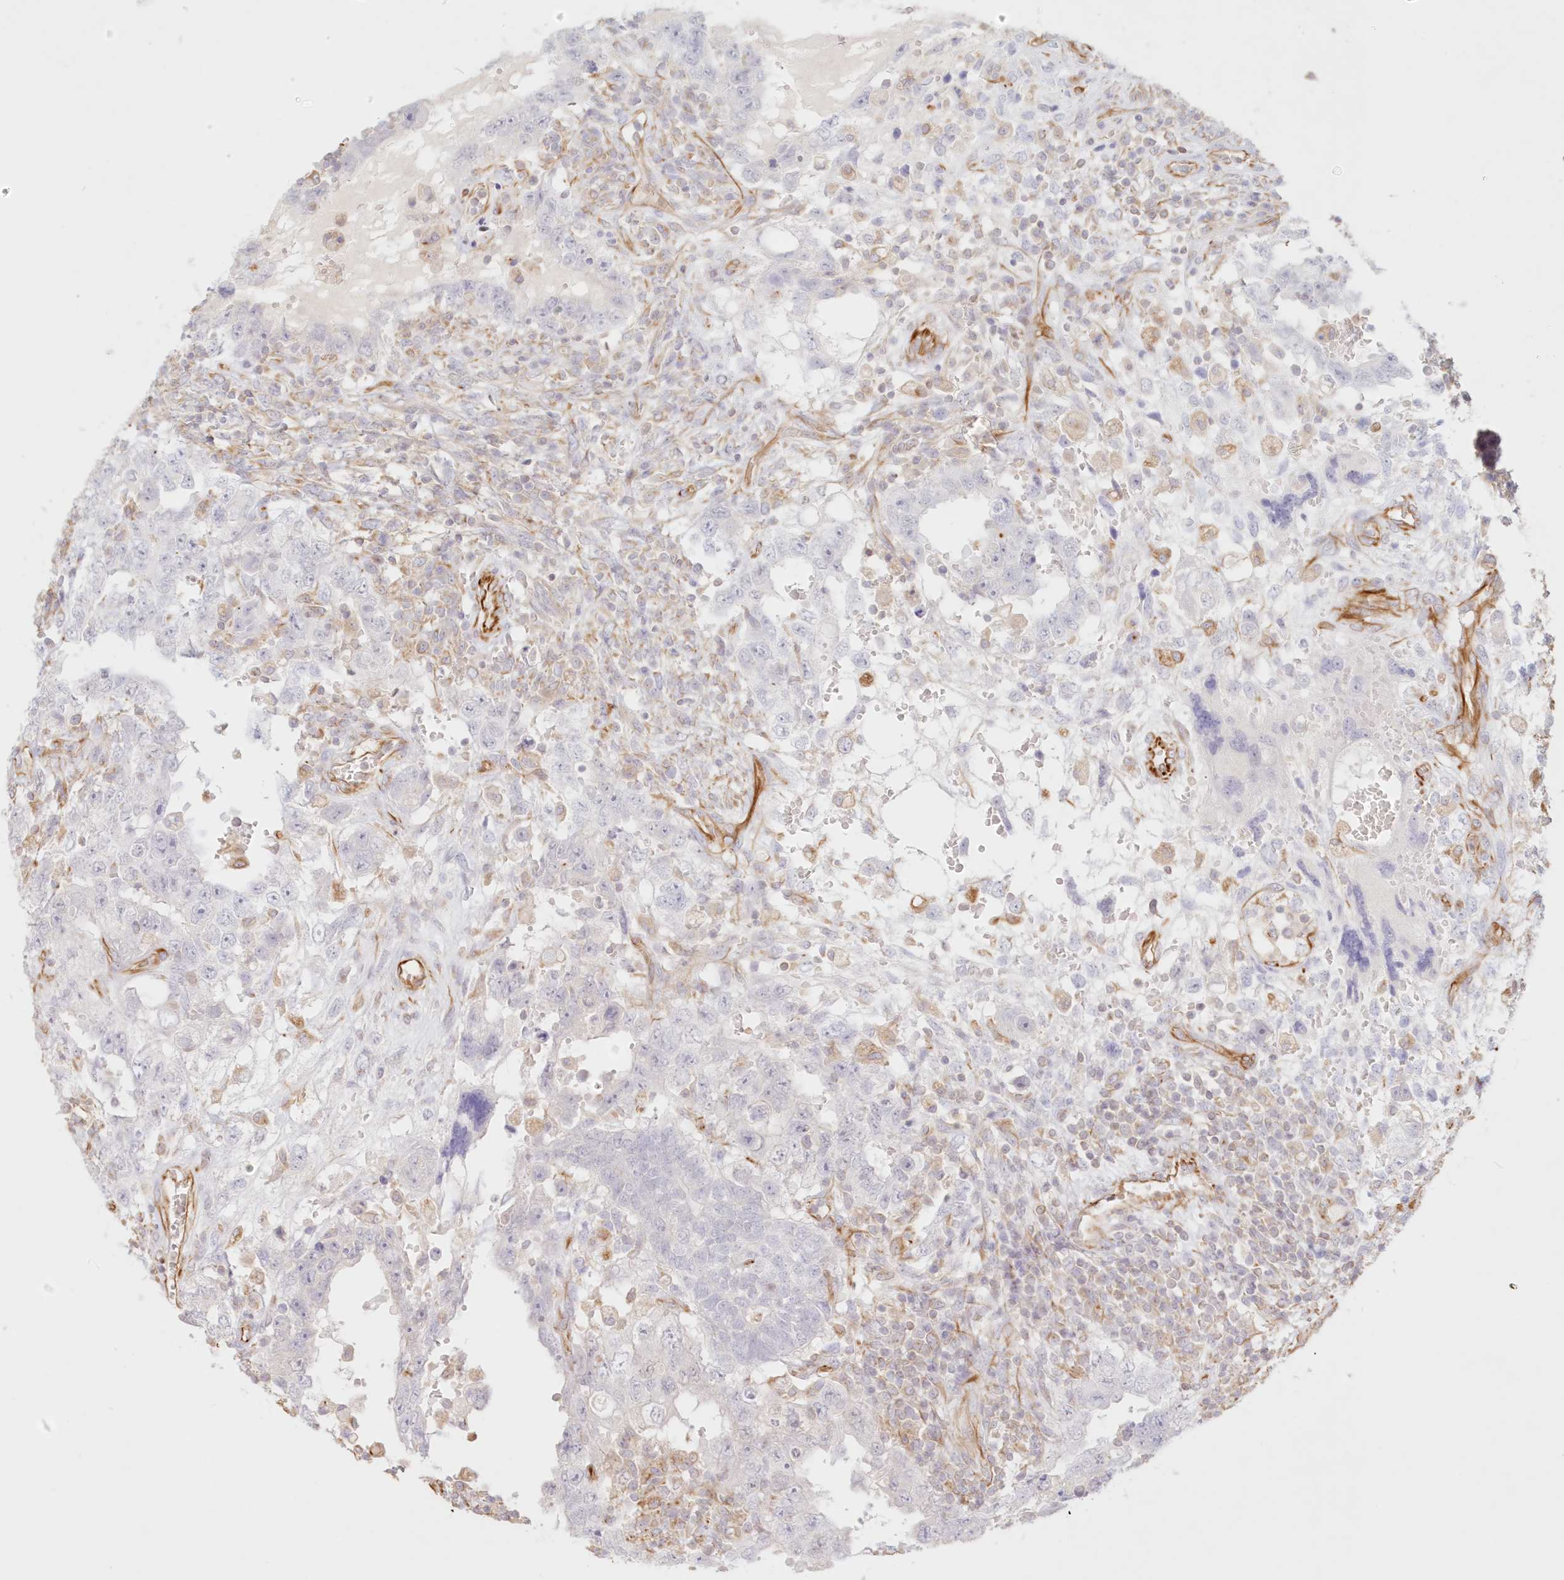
{"staining": {"intensity": "negative", "quantity": "none", "location": "none"}, "tissue": "testis cancer", "cell_type": "Tumor cells", "image_type": "cancer", "snomed": [{"axis": "morphology", "description": "Carcinoma, Embryonal, NOS"}, {"axis": "topography", "description": "Testis"}], "caption": "DAB (3,3'-diaminobenzidine) immunohistochemical staining of testis embryonal carcinoma shows no significant expression in tumor cells.", "gene": "DMRTB1", "patient": {"sex": "male", "age": 26}}